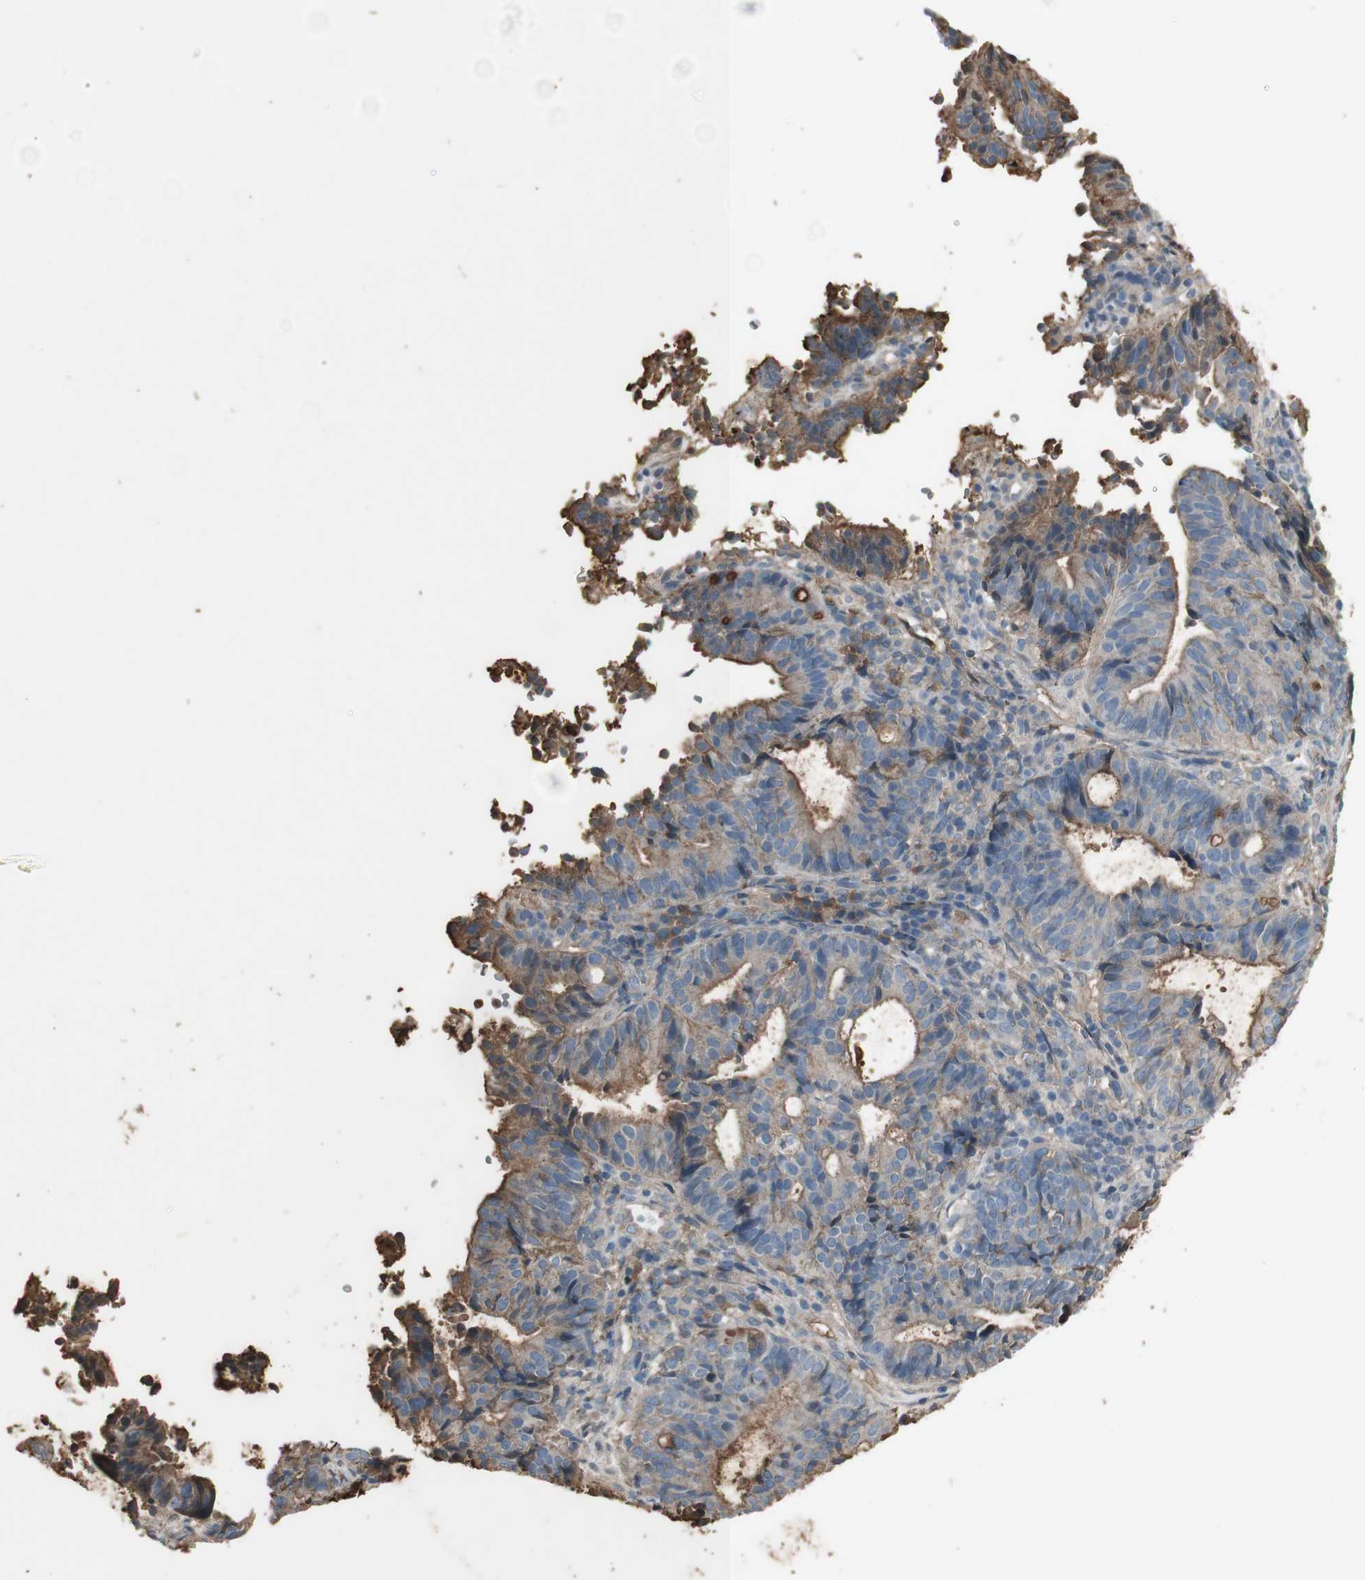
{"staining": {"intensity": "weak", "quantity": ">75%", "location": "cytoplasmic/membranous"}, "tissue": "endometrial cancer", "cell_type": "Tumor cells", "image_type": "cancer", "snomed": [{"axis": "morphology", "description": "Adenocarcinoma, NOS"}, {"axis": "topography", "description": "Uterus"}], "caption": "Immunohistochemical staining of adenocarcinoma (endometrial) exhibits low levels of weak cytoplasmic/membranous protein expression in approximately >75% of tumor cells.", "gene": "MMP14", "patient": {"sex": "female", "age": 83}}